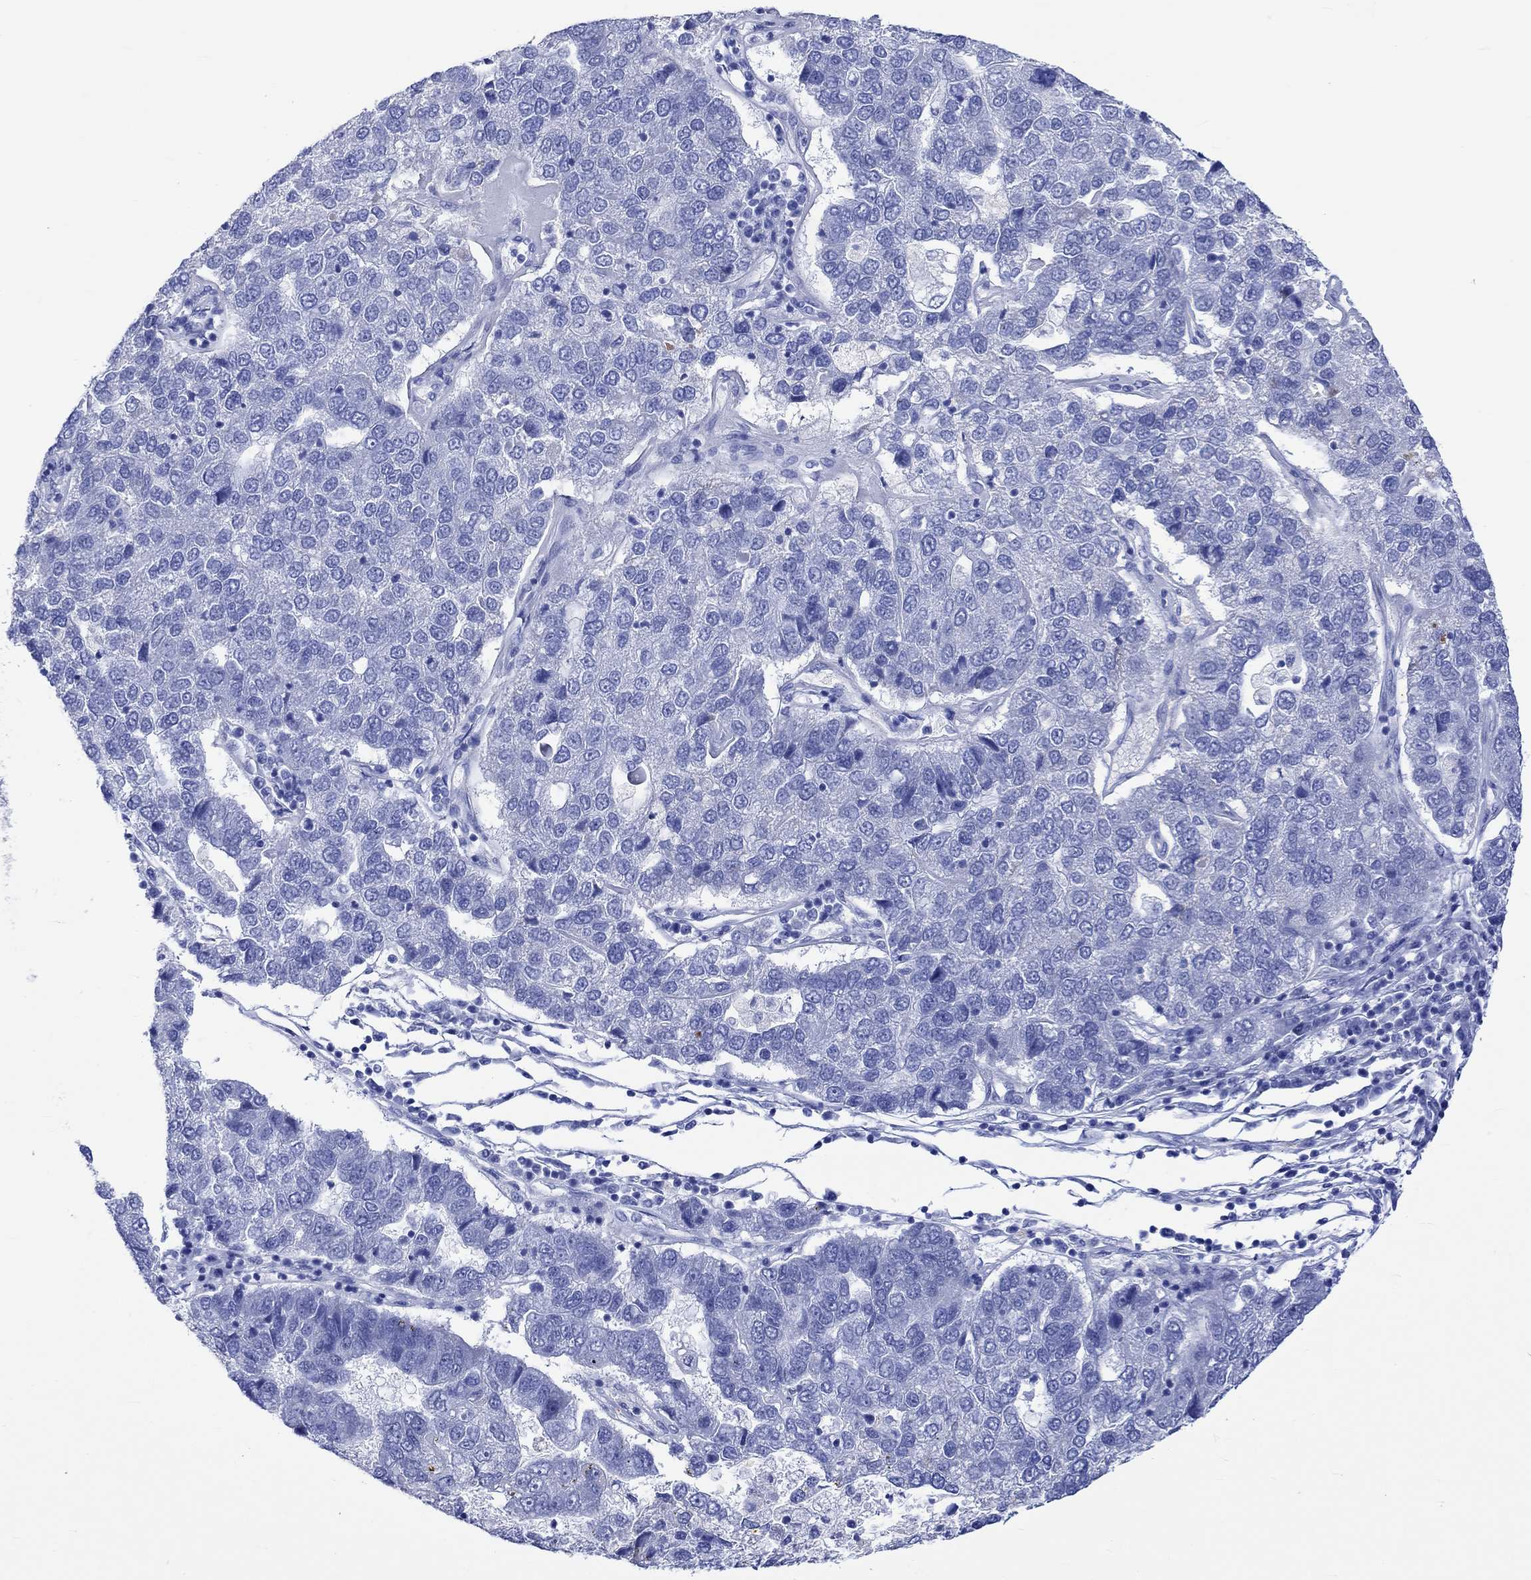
{"staining": {"intensity": "negative", "quantity": "none", "location": "none"}, "tissue": "pancreatic cancer", "cell_type": "Tumor cells", "image_type": "cancer", "snomed": [{"axis": "morphology", "description": "Adenocarcinoma, NOS"}, {"axis": "topography", "description": "Pancreas"}], "caption": "Immunohistochemical staining of human adenocarcinoma (pancreatic) shows no significant staining in tumor cells.", "gene": "KLHL33", "patient": {"sex": "female", "age": 61}}